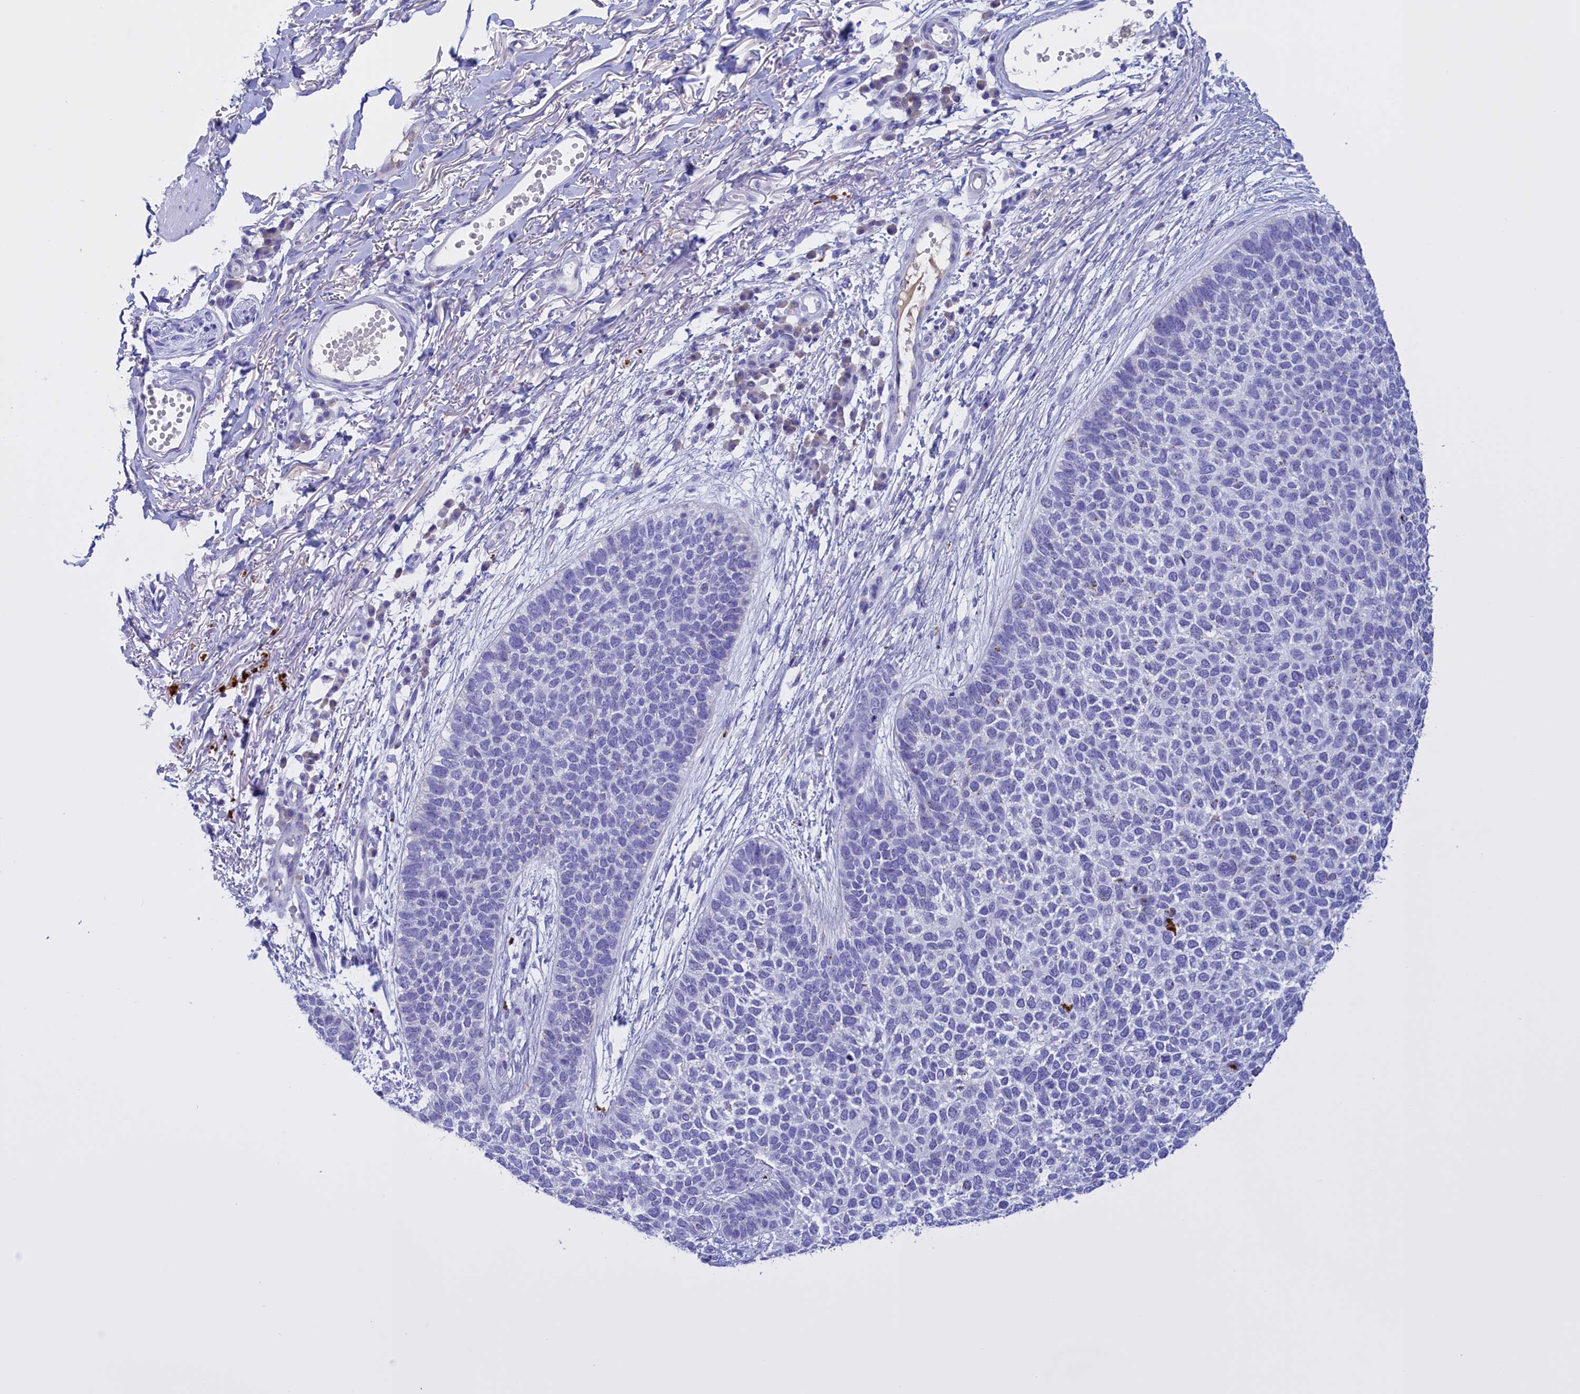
{"staining": {"intensity": "negative", "quantity": "none", "location": "none"}, "tissue": "skin cancer", "cell_type": "Tumor cells", "image_type": "cancer", "snomed": [{"axis": "morphology", "description": "Basal cell carcinoma"}, {"axis": "topography", "description": "Skin"}], "caption": "There is no significant staining in tumor cells of basal cell carcinoma (skin).", "gene": "PROK2", "patient": {"sex": "female", "age": 84}}